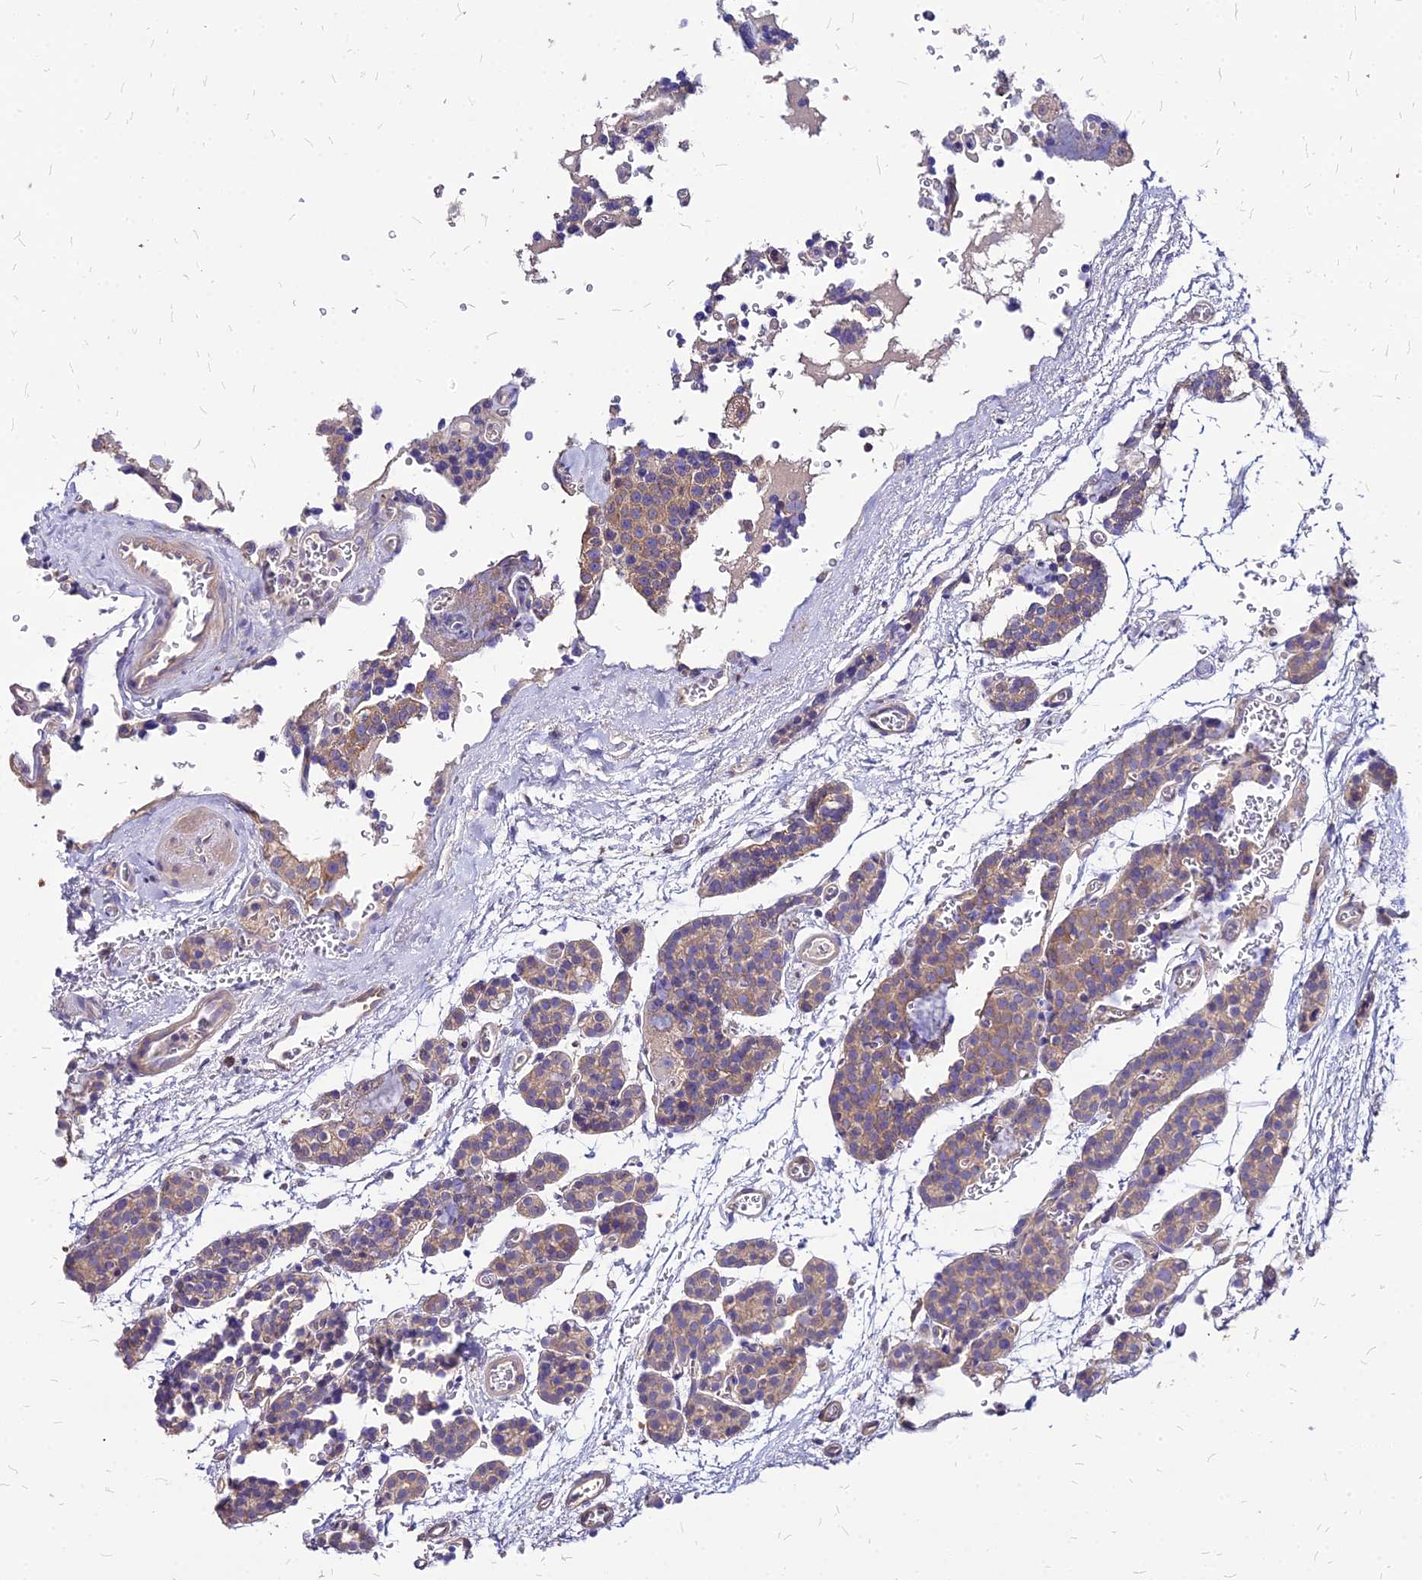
{"staining": {"intensity": "weak", "quantity": ">75%", "location": "cytoplasmic/membranous"}, "tissue": "parathyroid gland", "cell_type": "Glandular cells", "image_type": "normal", "snomed": [{"axis": "morphology", "description": "Normal tissue, NOS"}, {"axis": "topography", "description": "Parathyroid gland"}], "caption": "Parathyroid gland stained for a protein exhibits weak cytoplasmic/membranous positivity in glandular cells. (DAB IHC, brown staining for protein, blue staining for nuclei).", "gene": "COMMD10", "patient": {"sex": "female", "age": 64}}